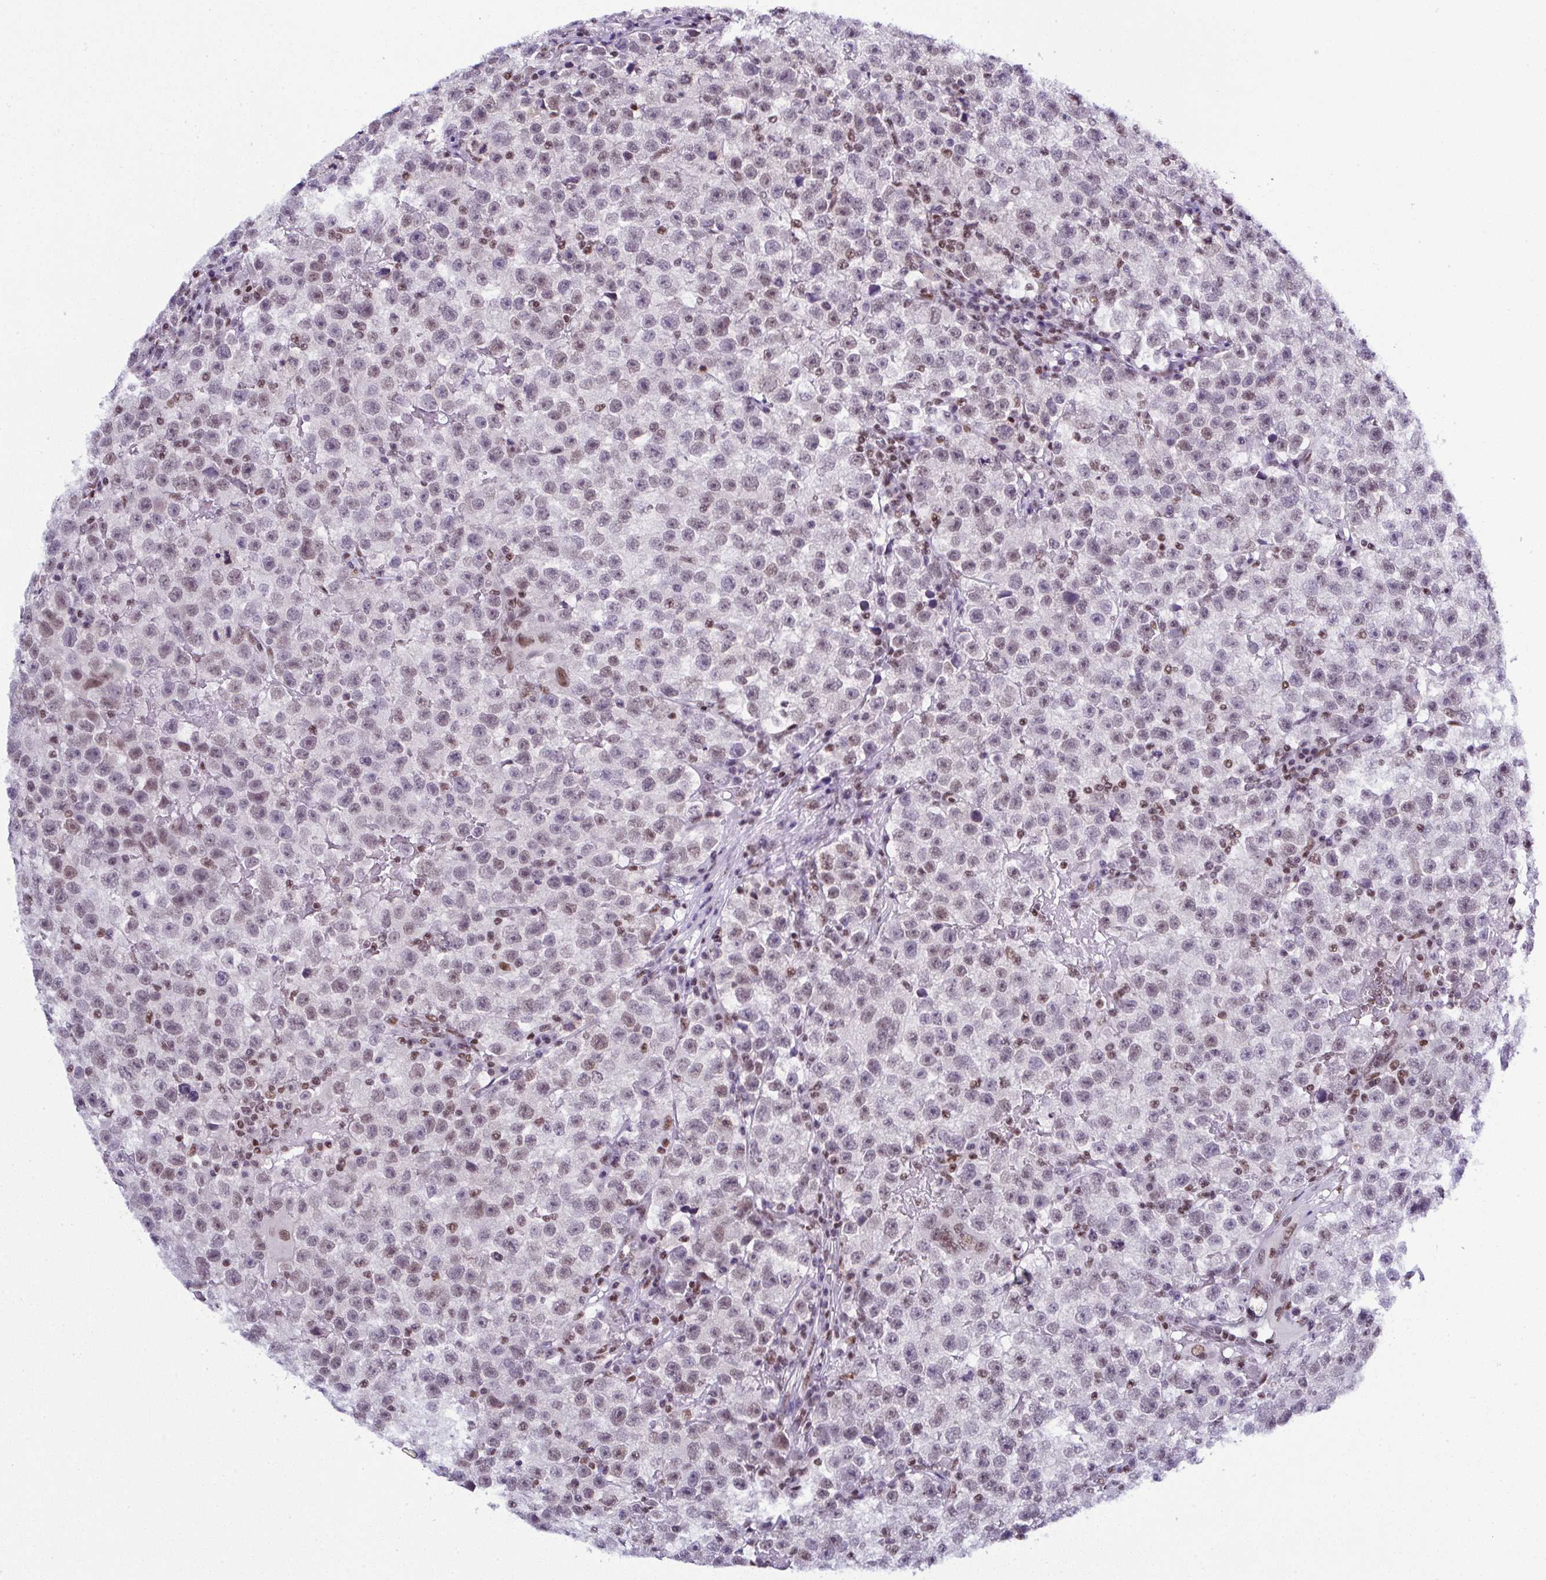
{"staining": {"intensity": "moderate", "quantity": "25%-75%", "location": "nuclear"}, "tissue": "testis cancer", "cell_type": "Tumor cells", "image_type": "cancer", "snomed": [{"axis": "morphology", "description": "Seminoma, NOS"}, {"axis": "topography", "description": "Testis"}], "caption": "Immunohistochemistry (IHC) histopathology image of testis cancer stained for a protein (brown), which displays medium levels of moderate nuclear expression in approximately 25%-75% of tumor cells.", "gene": "DR1", "patient": {"sex": "male", "age": 22}}